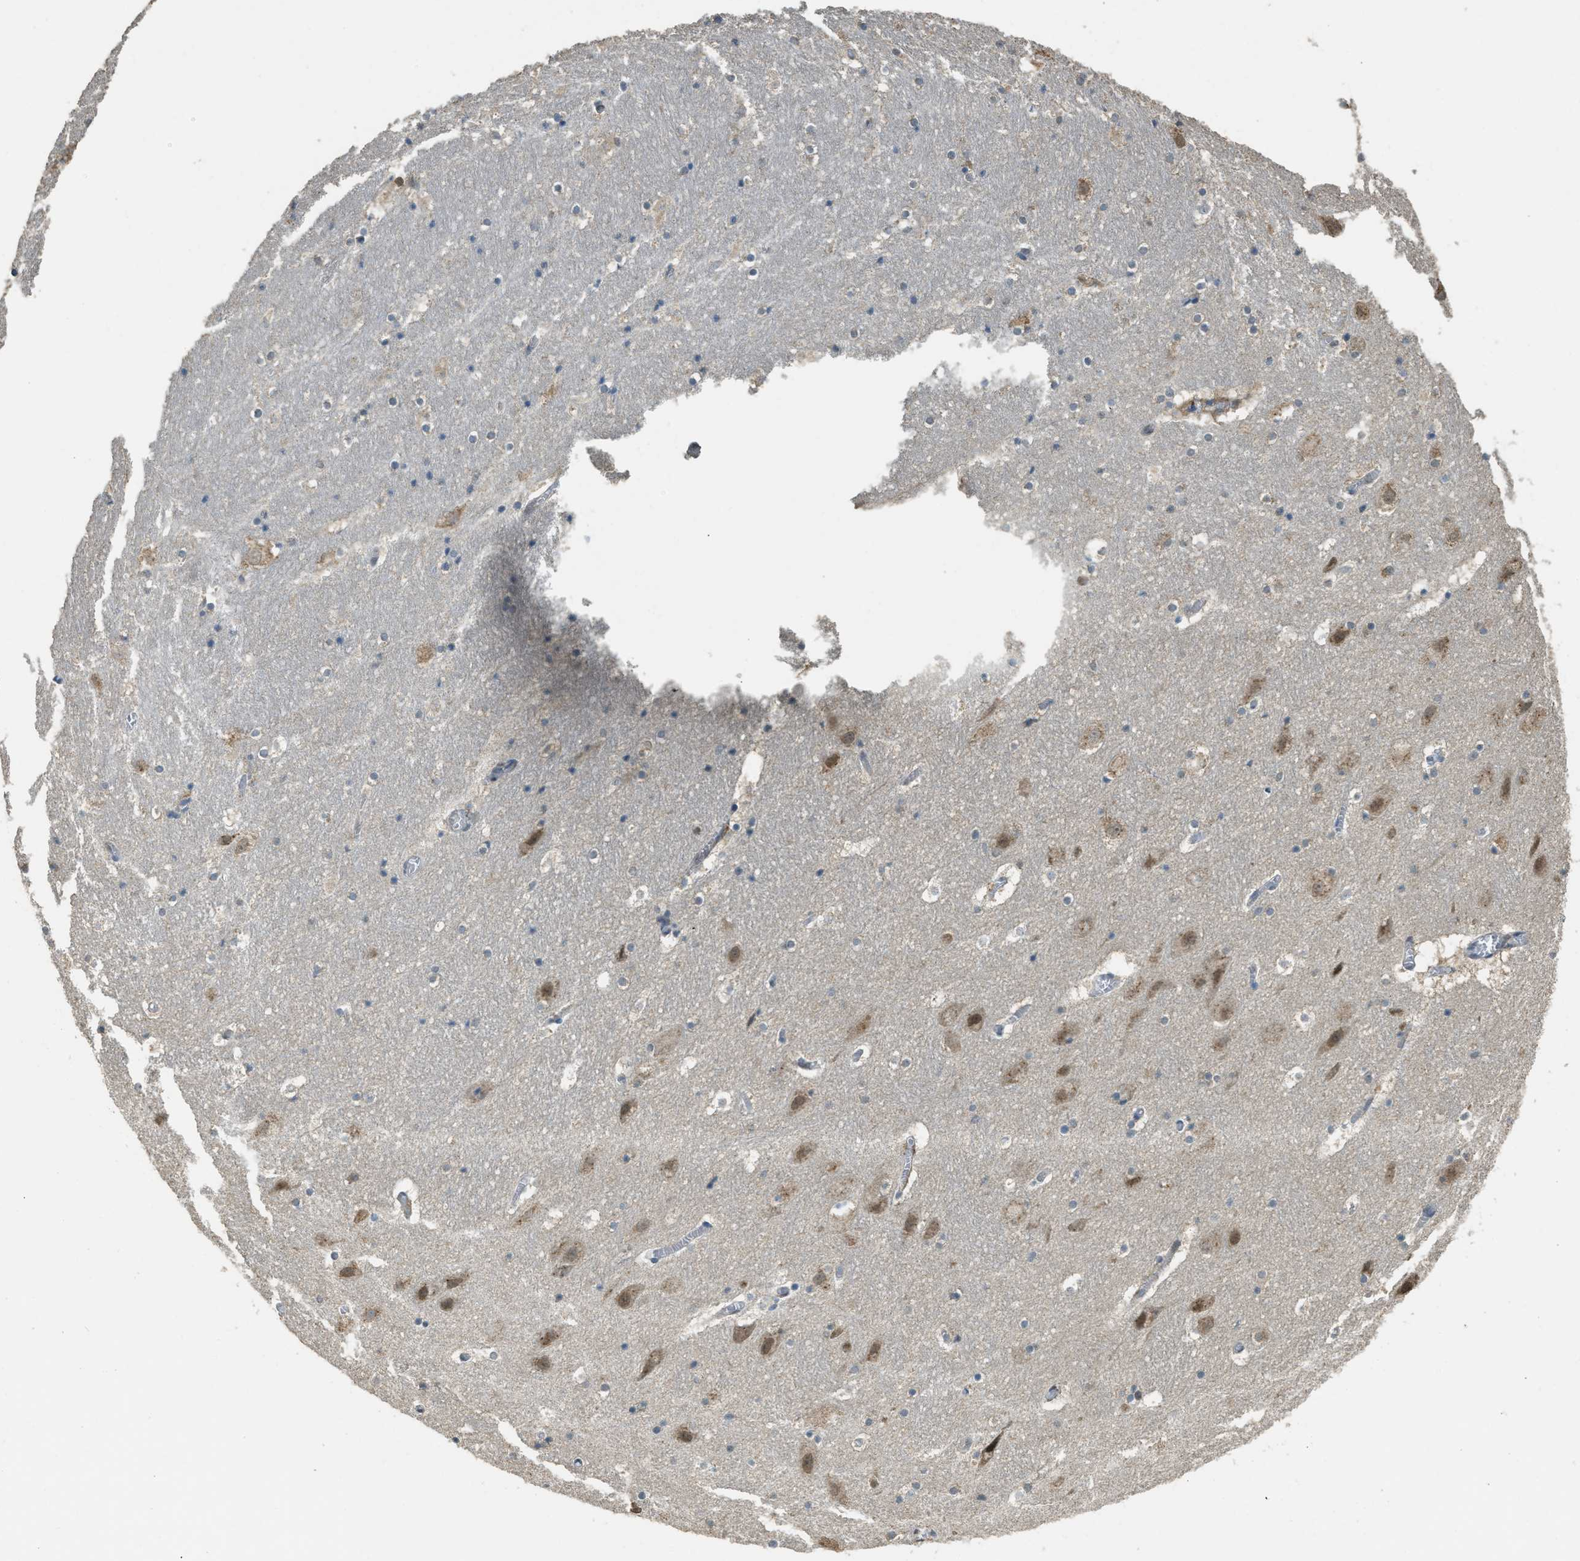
{"staining": {"intensity": "negative", "quantity": "none", "location": "none"}, "tissue": "hippocampus", "cell_type": "Glial cells", "image_type": "normal", "snomed": [{"axis": "morphology", "description": "Normal tissue, NOS"}, {"axis": "topography", "description": "Hippocampus"}], "caption": "Glial cells are negative for protein expression in normal human hippocampus. (Immunohistochemistry (ihc), brightfield microscopy, high magnification).", "gene": "IPO7", "patient": {"sex": "male", "age": 45}}